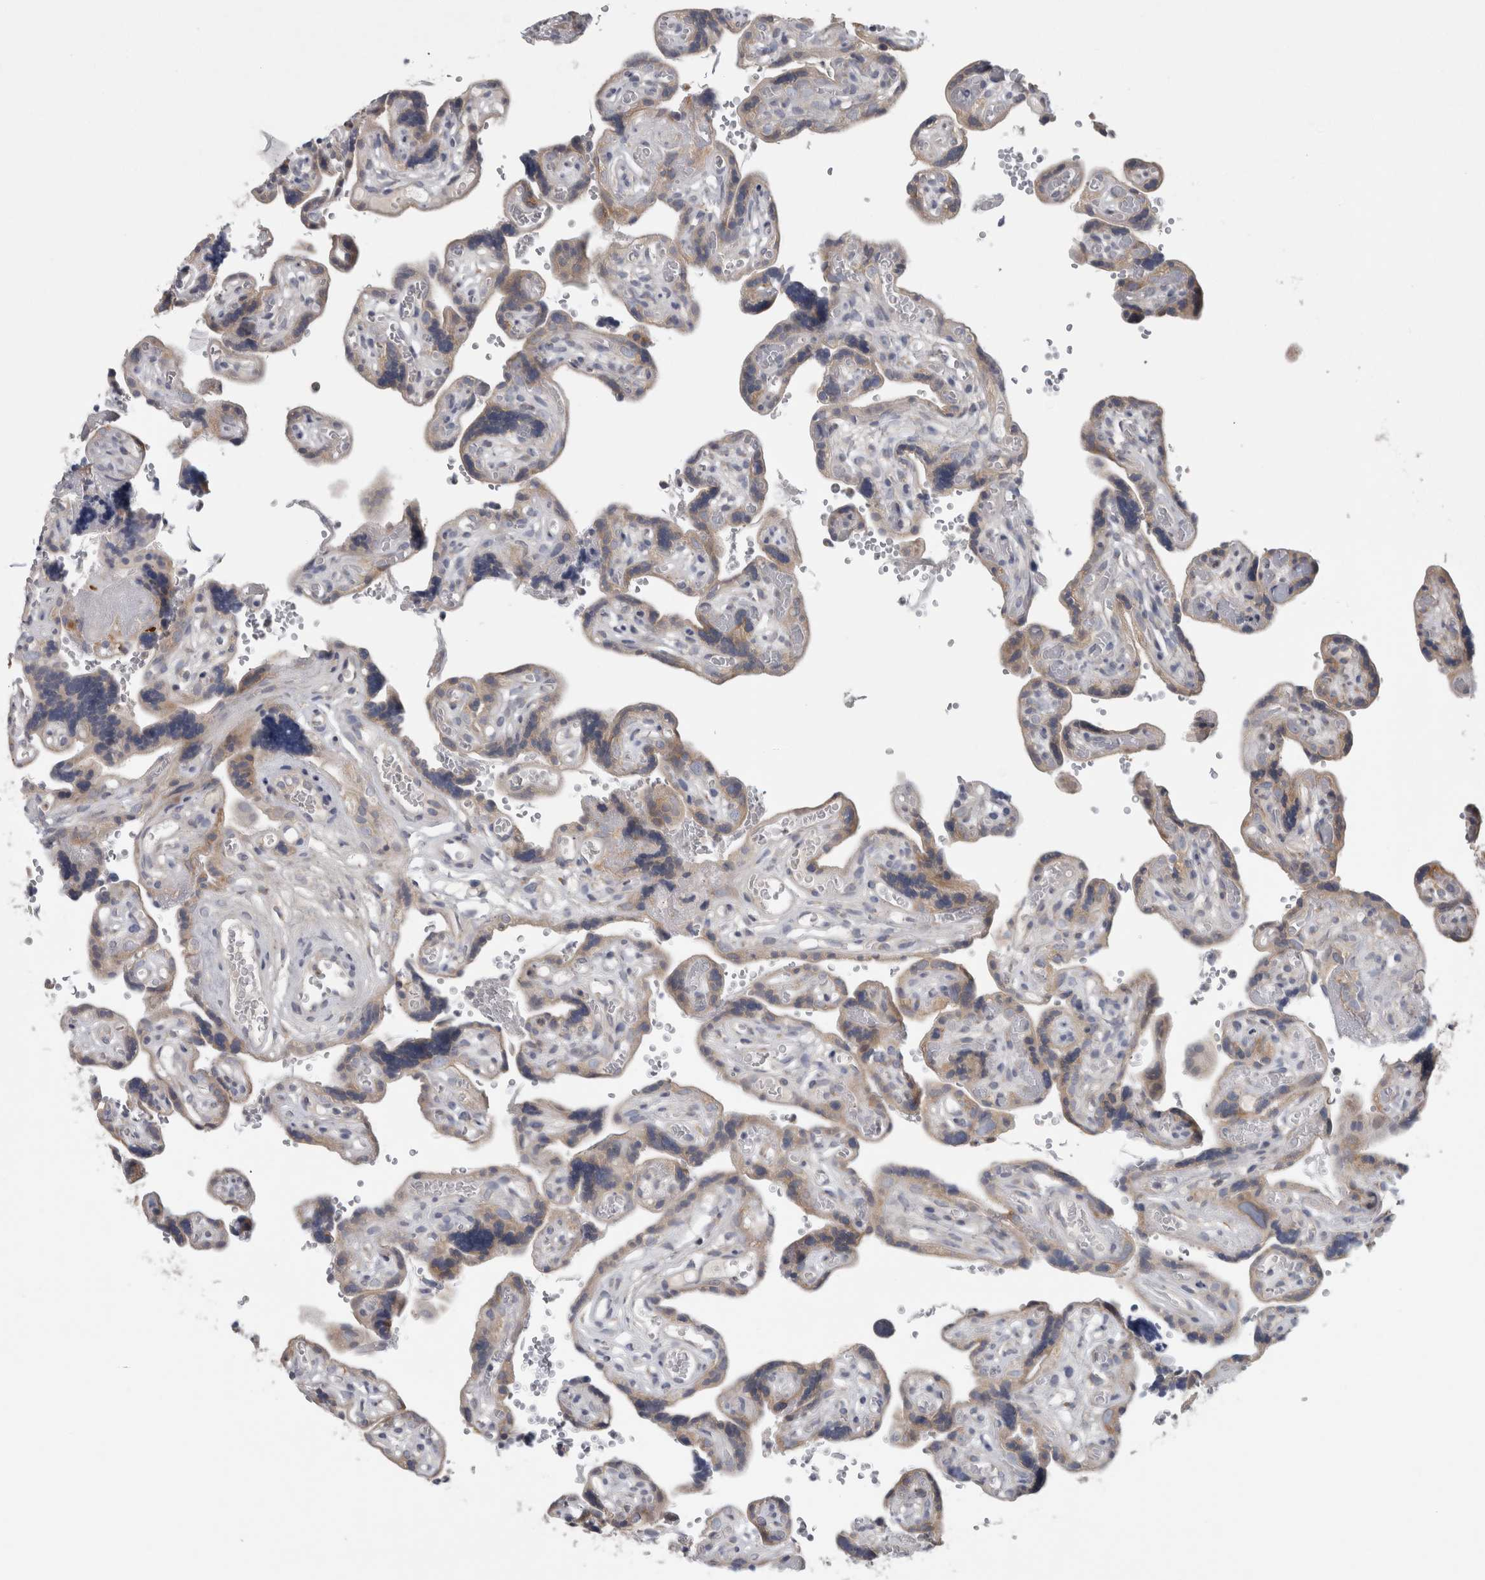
{"staining": {"intensity": "moderate", "quantity": ">75%", "location": "cytoplasmic/membranous"}, "tissue": "placenta", "cell_type": "Decidual cells", "image_type": "normal", "snomed": [{"axis": "morphology", "description": "Normal tissue, NOS"}, {"axis": "topography", "description": "Placenta"}], "caption": "Decidual cells exhibit moderate cytoplasmic/membranous positivity in about >75% of cells in benign placenta.", "gene": "ATXN2", "patient": {"sex": "female", "age": 30}}